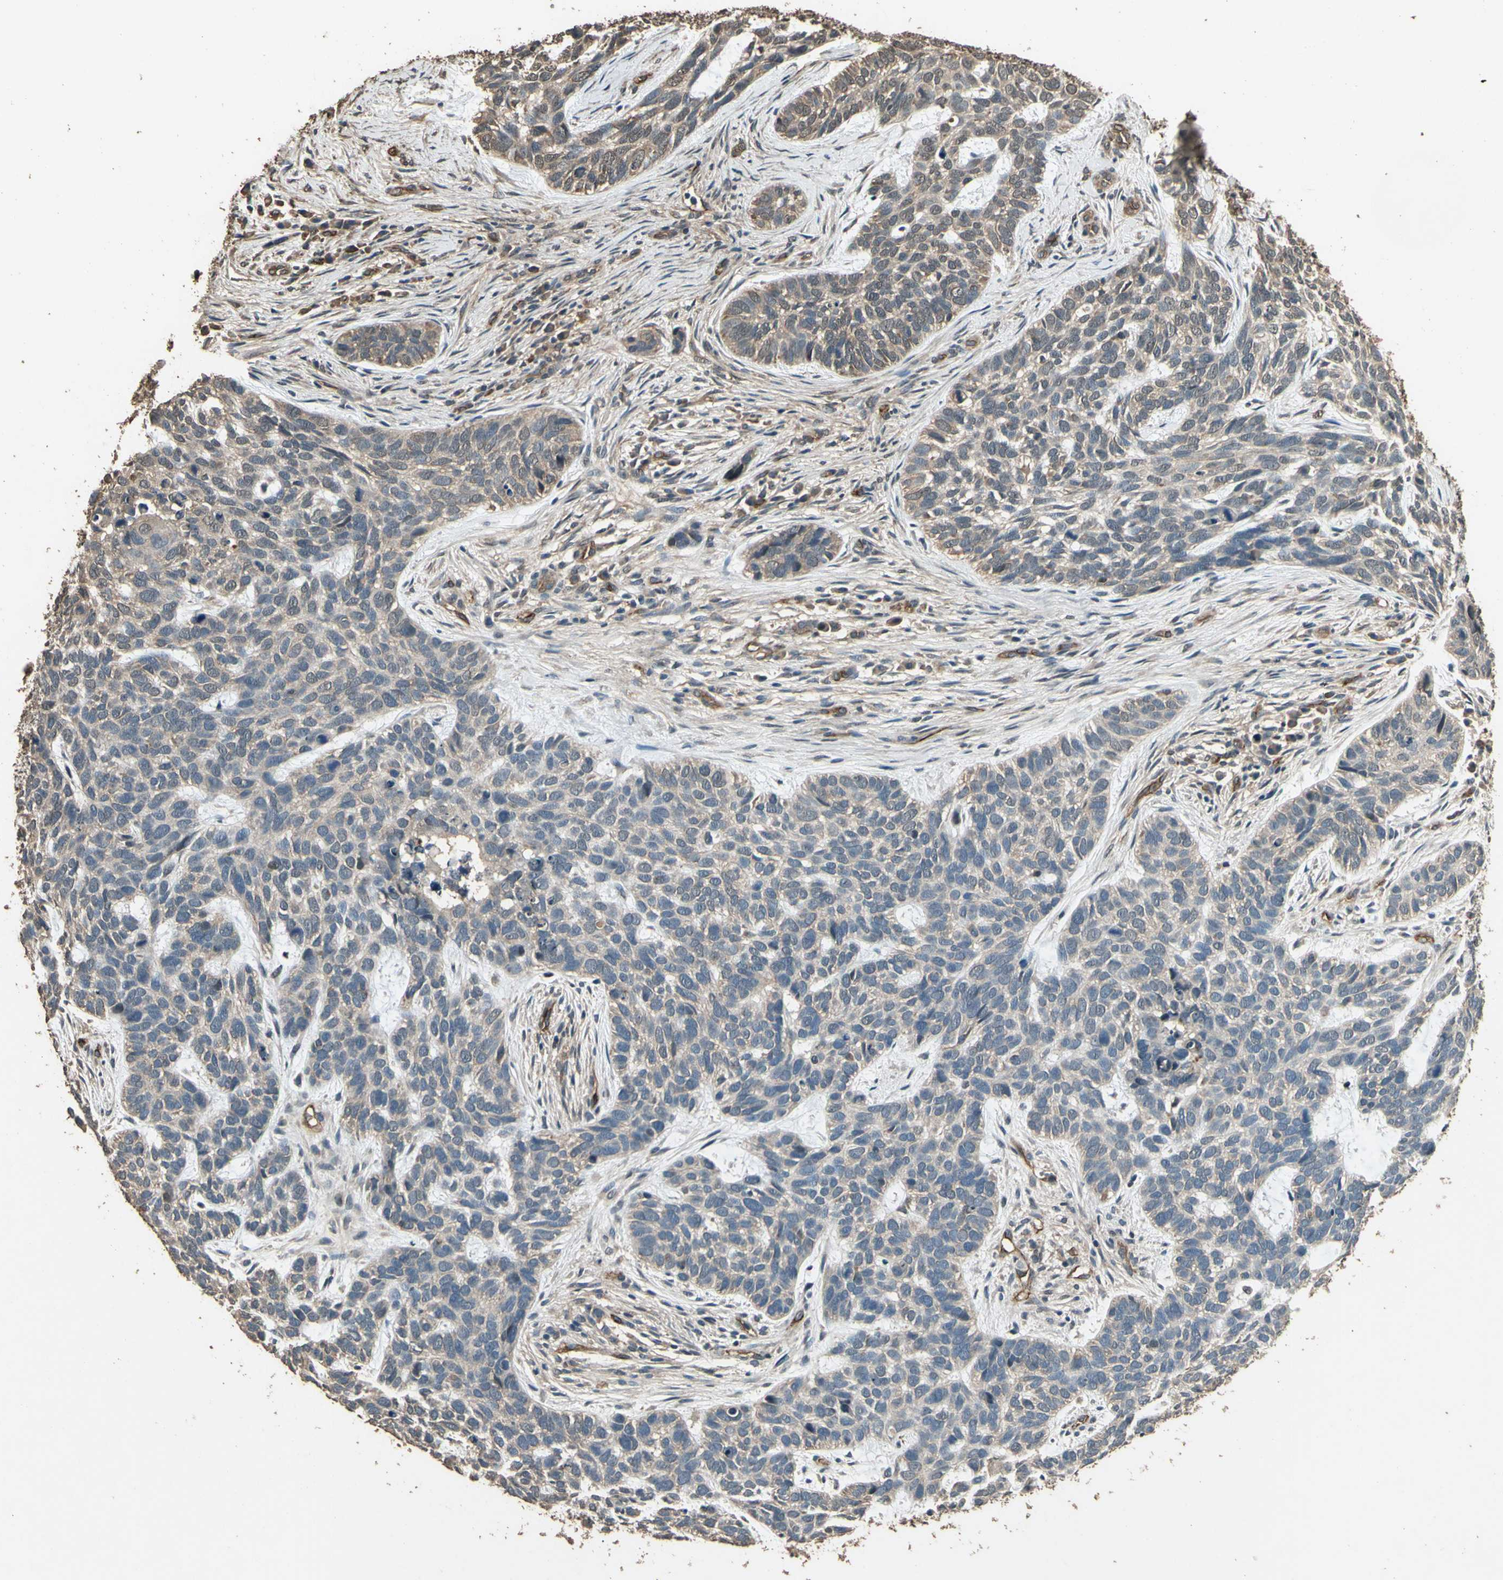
{"staining": {"intensity": "weak", "quantity": ">75%", "location": "cytoplasmic/membranous"}, "tissue": "skin cancer", "cell_type": "Tumor cells", "image_type": "cancer", "snomed": [{"axis": "morphology", "description": "Basal cell carcinoma"}, {"axis": "topography", "description": "Skin"}], "caption": "Tumor cells exhibit low levels of weak cytoplasmic/membranous staining in about >75% of cells in human skin basal cell carcinoma.", "gene": "TSPO", "patient": {"sex": "male", "age": 87}}